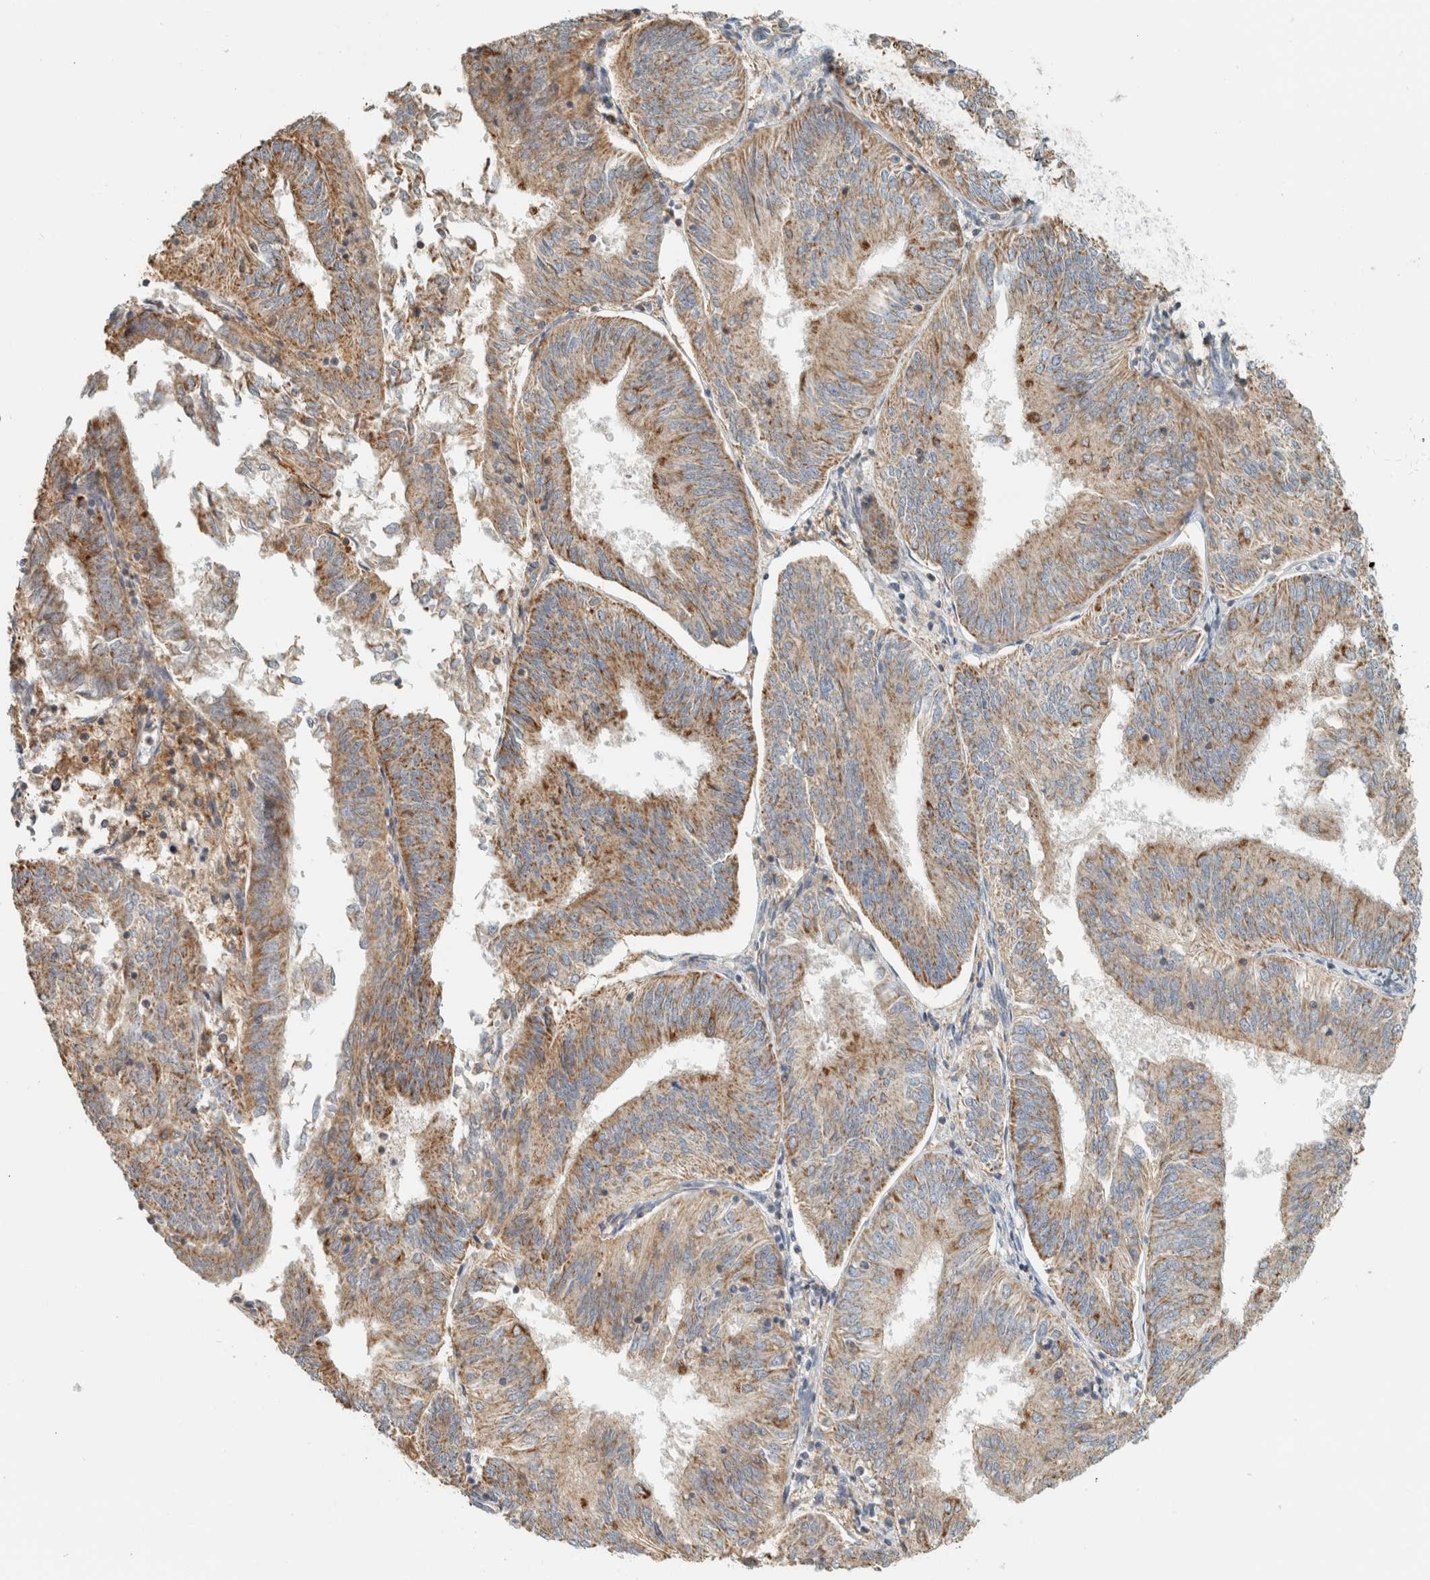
{"staining": {"intensity": "moderate", "quantity": ">75%", "location": "cytoplasmic/membranous"}, "tissue": "endometrial cancer", "cell_type": "Tumor cells", "image_type": "cancer", "snomed": [{"axis": "morphology", "description": "Adenocarcinoma, NOS"}, {"axis": "topography", "description": "Endometrium"}], "caption": "A brown stain highlights moderate cytoplasmic/membranous positivity of a protein in endometrial adenocarcinoma tumor cells. Using DAB (brown) and hematoxylin (blue) stains, captured at high magnification using brightfield microscopy.", "gene": "CAPG", "patient": {"sex": "female", "age": 58}}